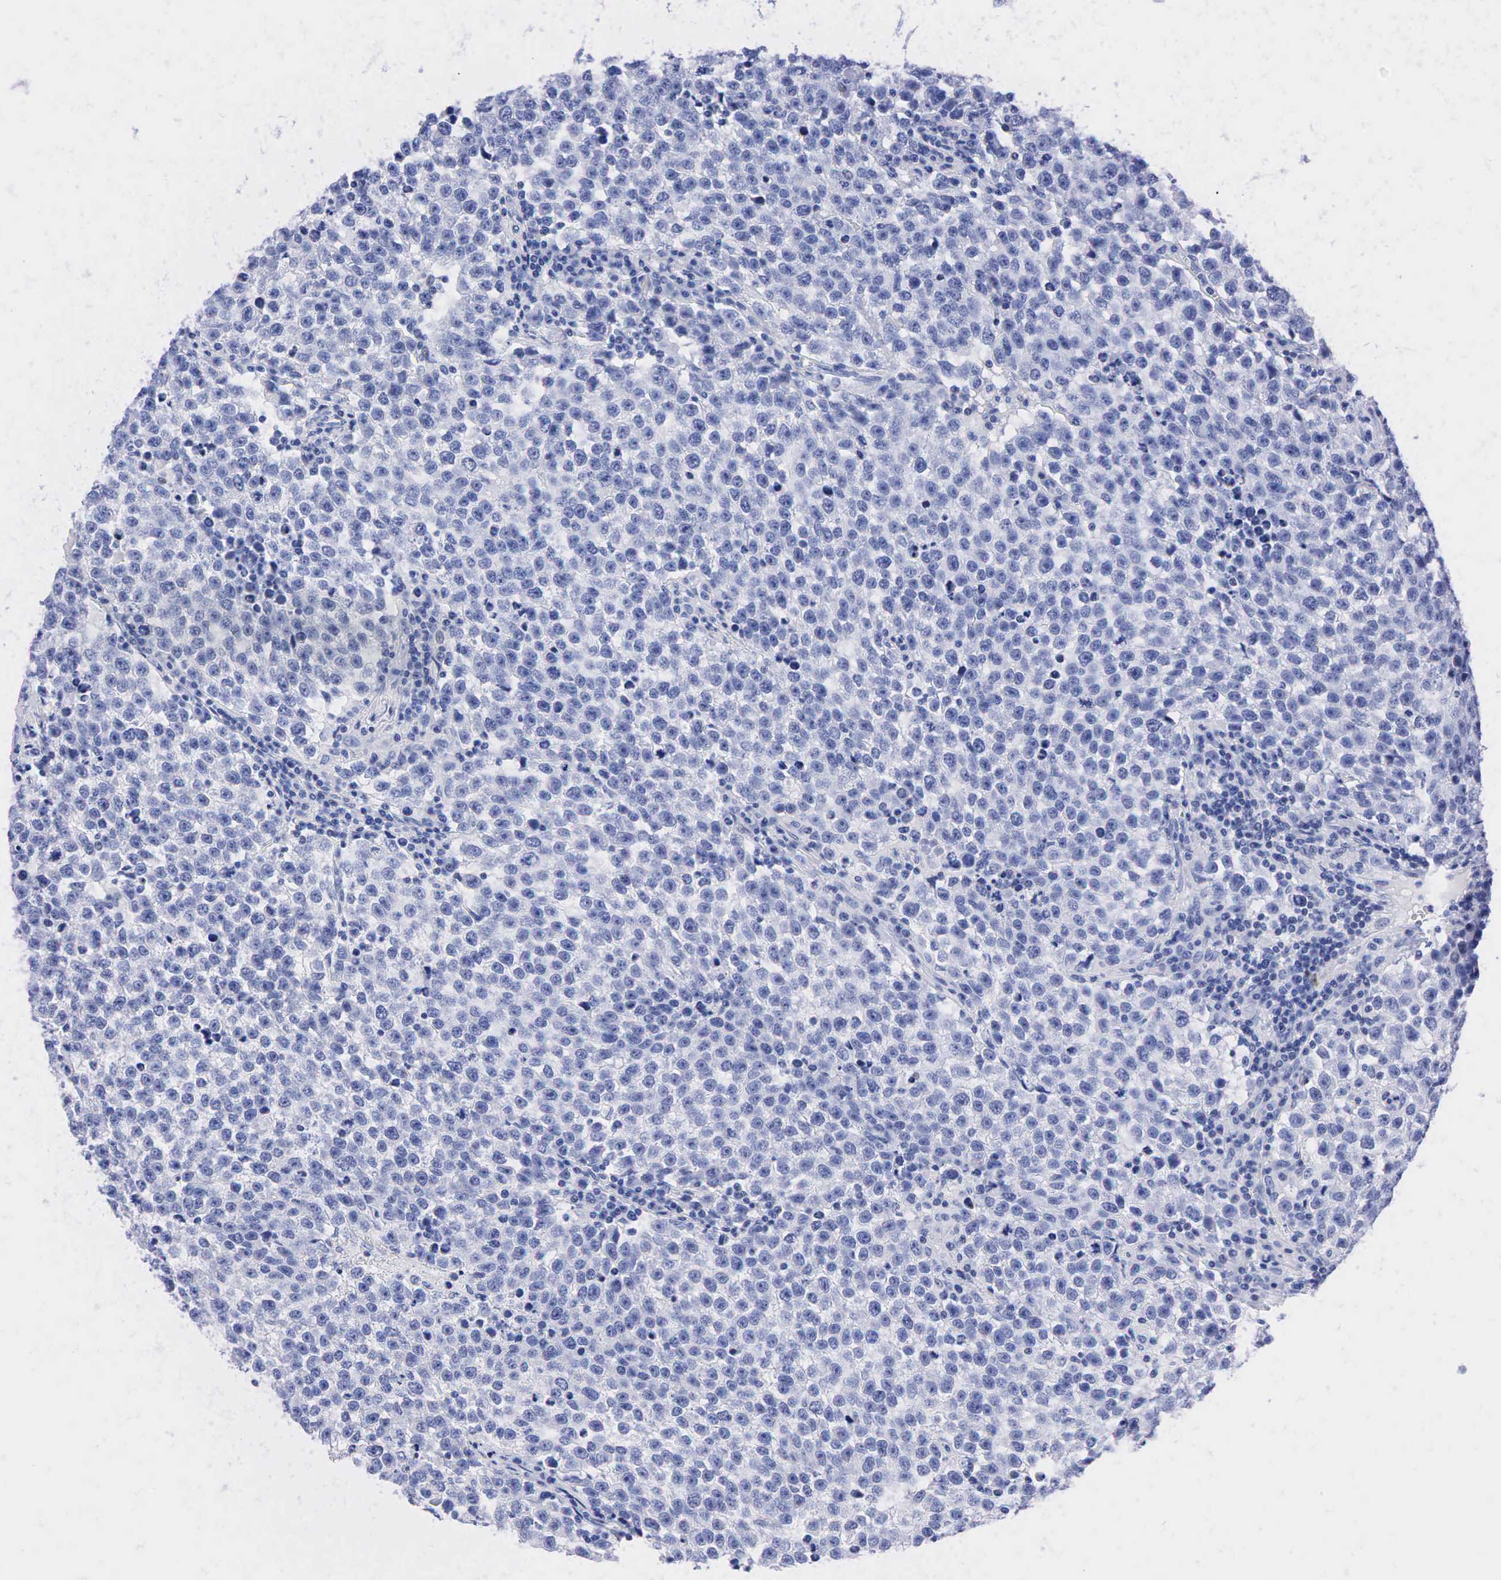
{"staining": {"intensity": "negative", "quantity": "none", "location": "none"}, "tissue": "testis cancer", "cell_type": "Tumor cells", "image_type": "cancer", "snomed": [{"axis": "morphology", "description": "Seminoma, NOS"}, {"axis": "topography", "description": "Testis"}], "caption": "Tumor cells show no significant protein staining in testis seminoma.", "gene": "PTH", "patient": {"sex": "male", "age": 36}}